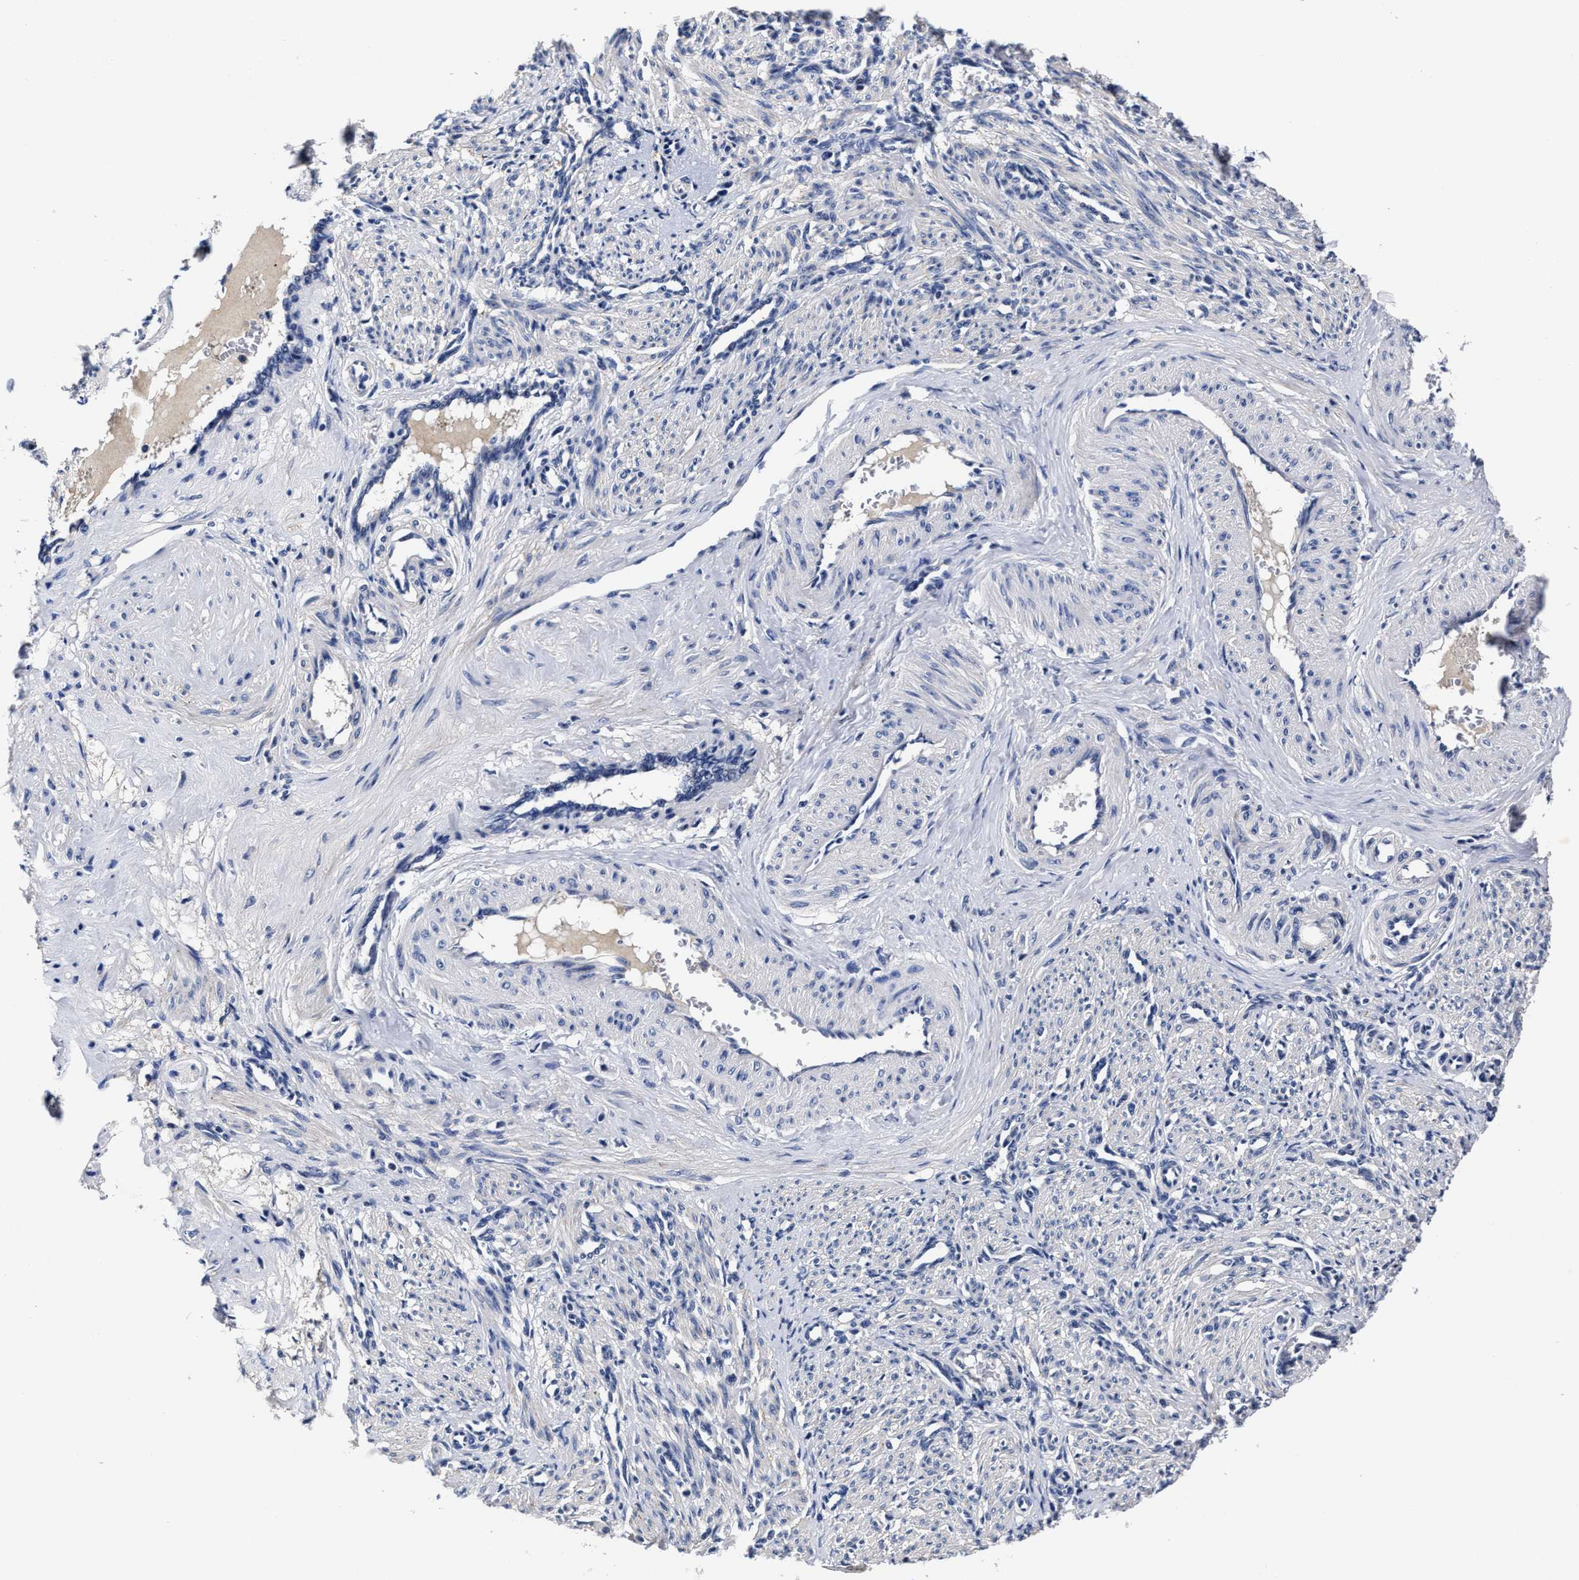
{"staining": {"intensity": "weak", "quantity": "<25%", "location": "cytoplasmic/membranous"}, "tissue": "smooth muscle", "cell_type": "Smooth muscle cells", "image_type": "normal", "snomed": [{"axis": "morphology", "description": "Normal tissue, NOS"}, {"axis": "topography", "description": "Endometrium"}], "caption": "High power microscopy histopathology image of an immunohistochemistry (IHC) image of unremarkable smooth muscle, revealing no significant expression in smooth muscle cells.", "gene": "OLFML2A", "patient": {"sex": "female", "age": 33}}